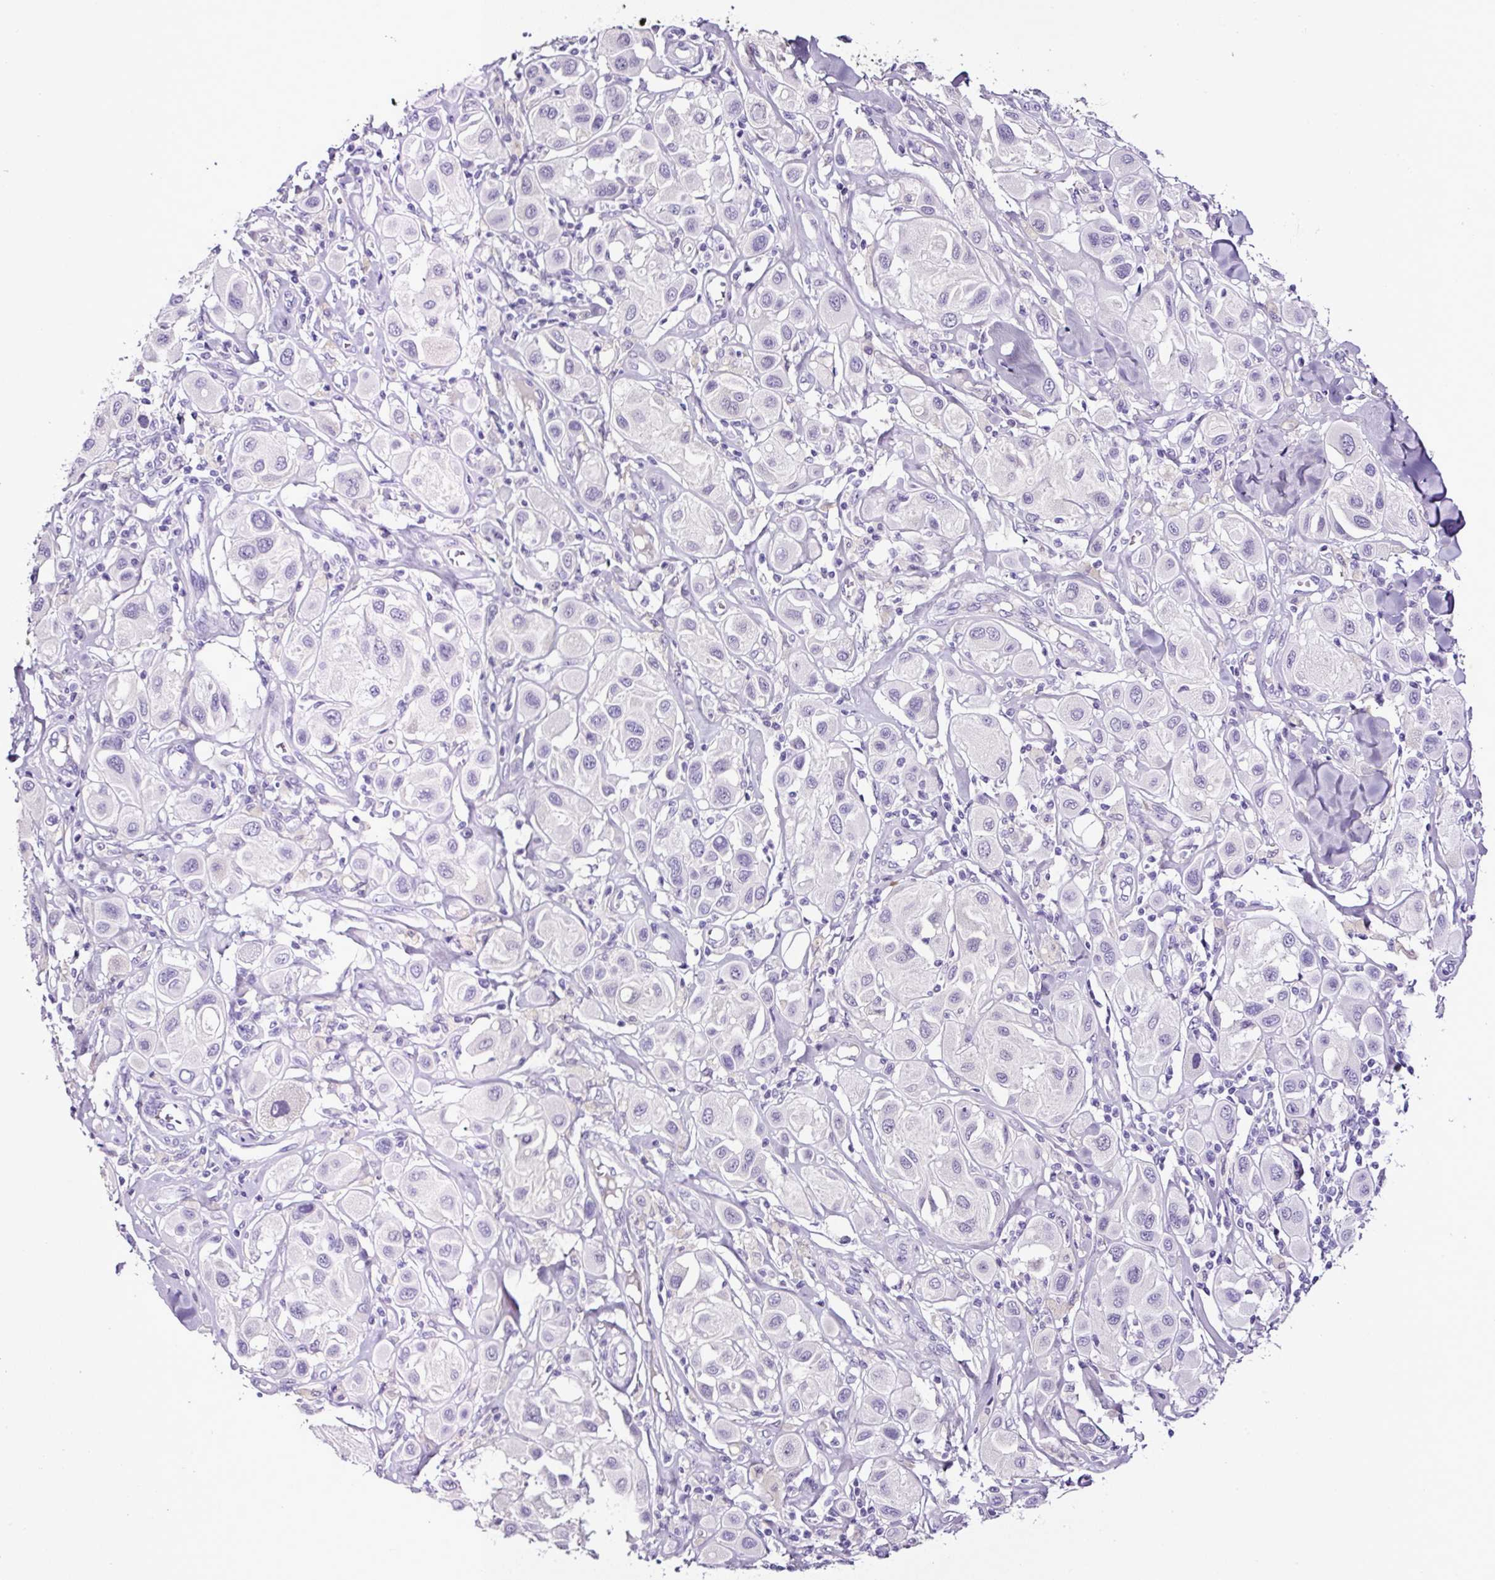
{"staining": {"intensity": "negative", "quantity": "none", "location": "none"}, "tissue": "melanoma", "cell_type": "Tumor cells", "image_type": "cancer", "snomed": [{"axis": "morphology", "description": "Malignant melanoma, Metastatic site"}, {"axis": "topography", "description": "Skin"}], "caption": "Immunohistochemistry (IHC) image of neoplastic tissue: melanoma stained with DAB shows no significant protein expression in tumor cells.", "gene": "SP8", "patient": {"sex": "male", "age": 41}}